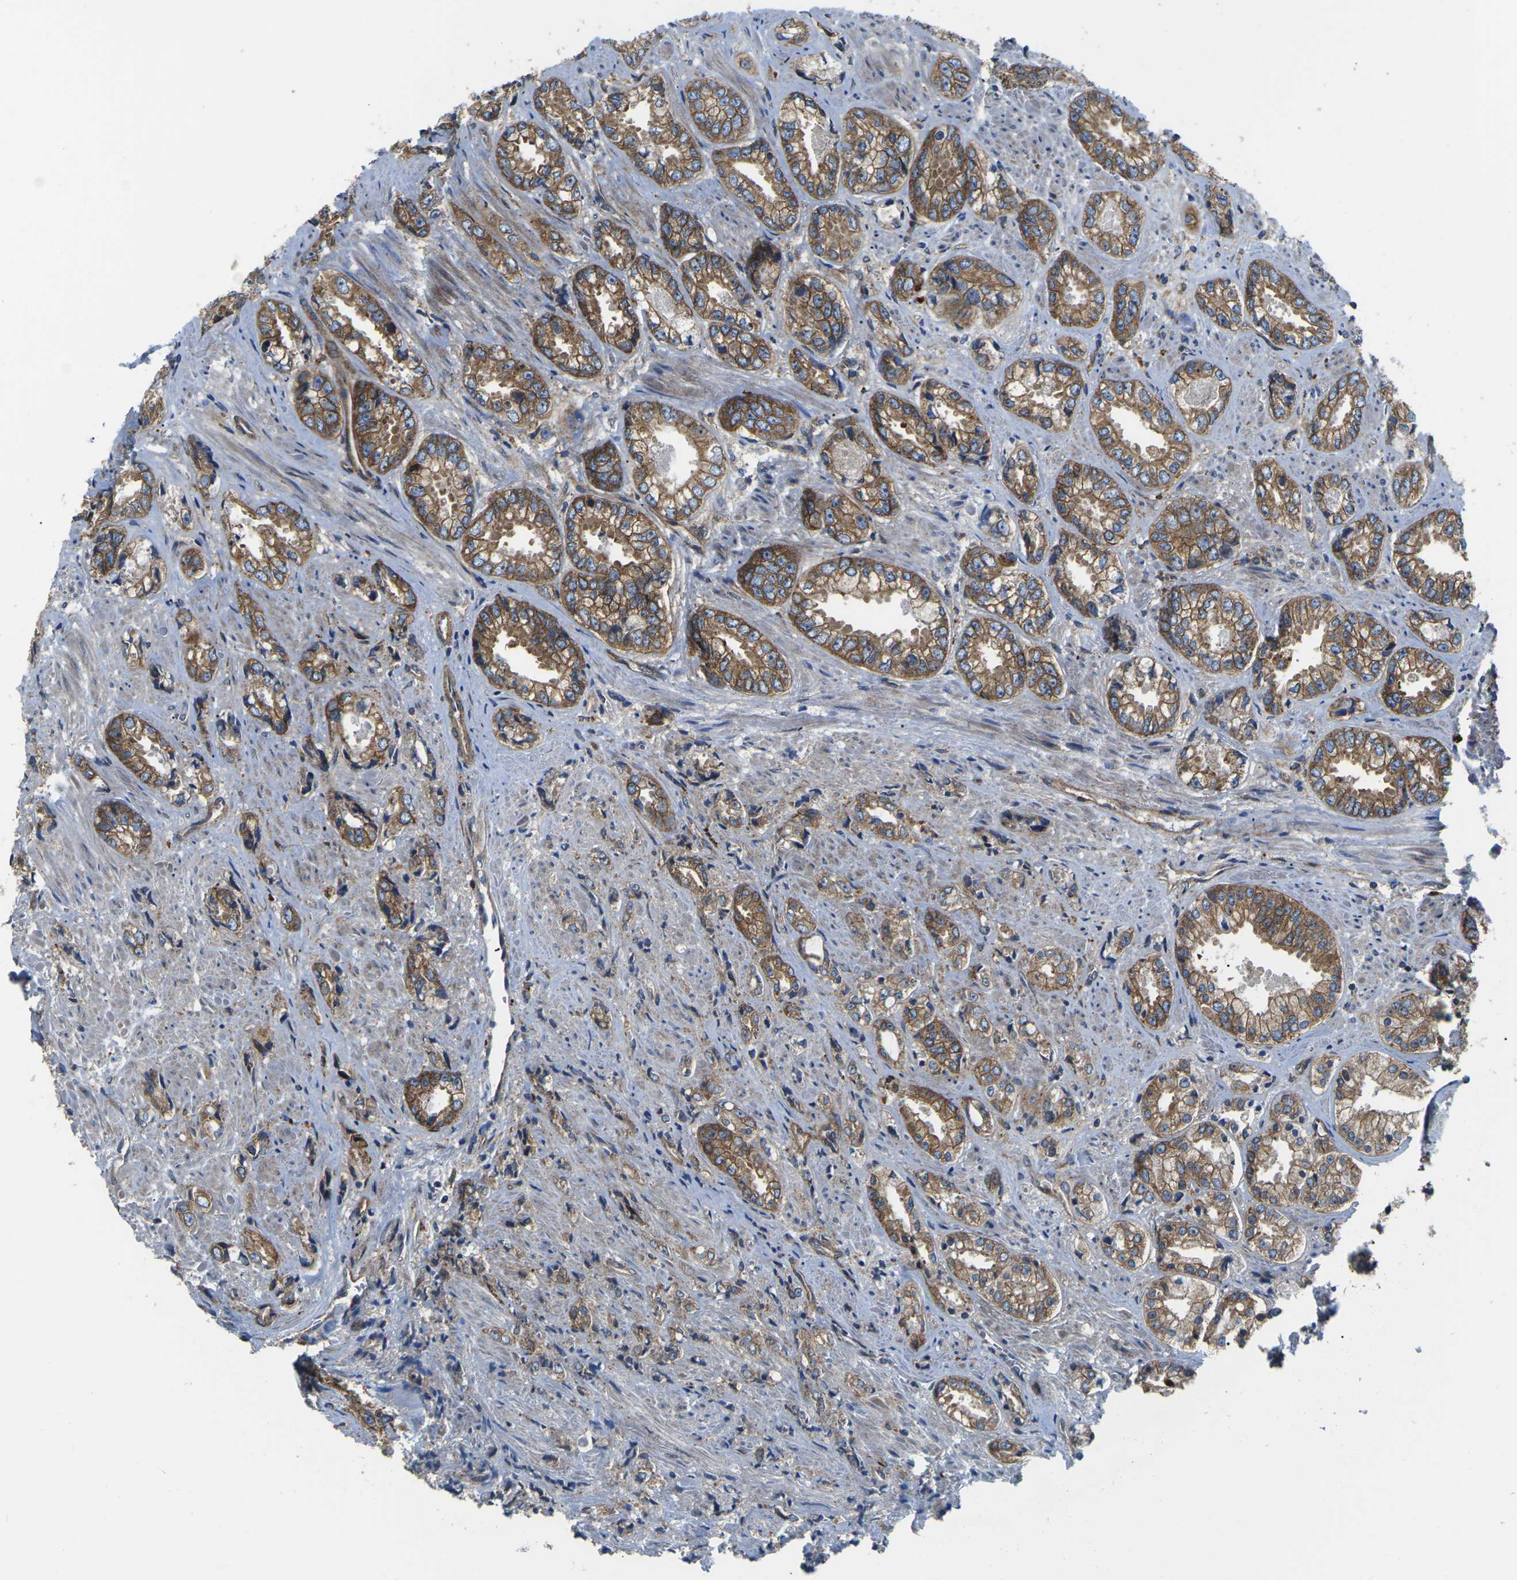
{"staining": {"intensity": "moderate", "quantity": ">75%", "location": "cytoplasmic/membranous"}, "tissue": "prostate cancer", "cell_type": "Tumor cells", "image_type": "cancer", "snomed": [{"axis": "morphology", "description": "Adenocarcinoma, High grade"}, {"axis": "topography", "description": "Prostate"}], "caption": "The histopathology image displays staining of adenocarcinoma (high-grade) (prostate), revealing moderate cytoplasmic/membranous protein staining (brown color) within tumor cells. (DAB (3,3'-diaminobenzidine) = brown stain, brightfield microscopy at high magnification).", "gene": "DLG1", "patient": {"sex": "male", "age": 61}}